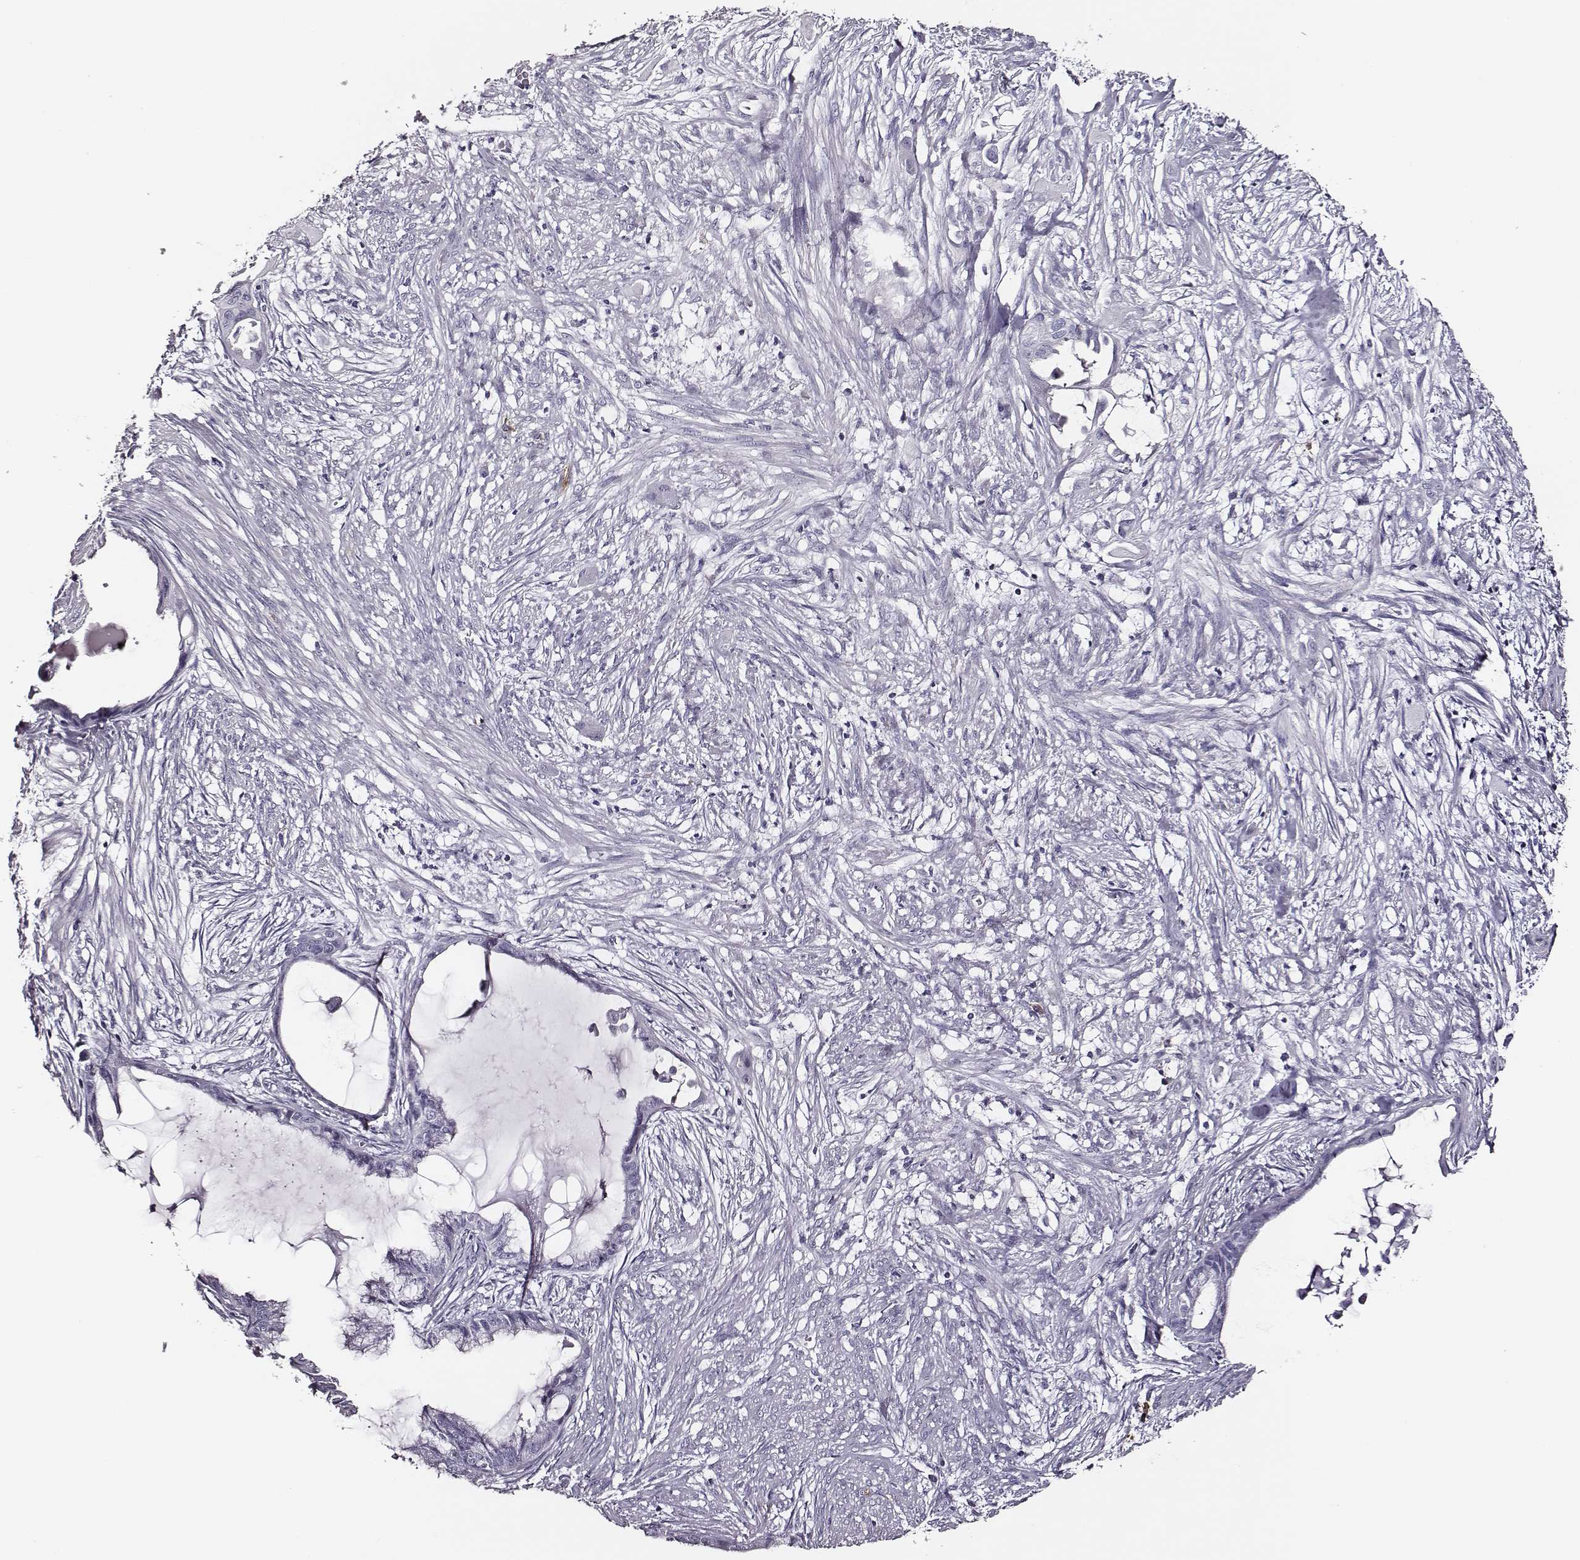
{"staining": {"intensity": "negative", "quantity": "none", "location": "none"}, "tissue": "endometrial cancer", "cell_type": "Tumor cells", "image_type": "cancer", "snomed": [{"axis": "morphology", "description": "Adenocarcinoma, NOS"}, {"axis": "topography", "description": "Endometrium"}], "caption": "A high-resolution image shows IHC staining of endometrial cancer (adenocarcinoma), which demonstrates no significant expression in tumor cells.", "gene": "DPEP1", "patient": {"sex": "female", "age": 86}}